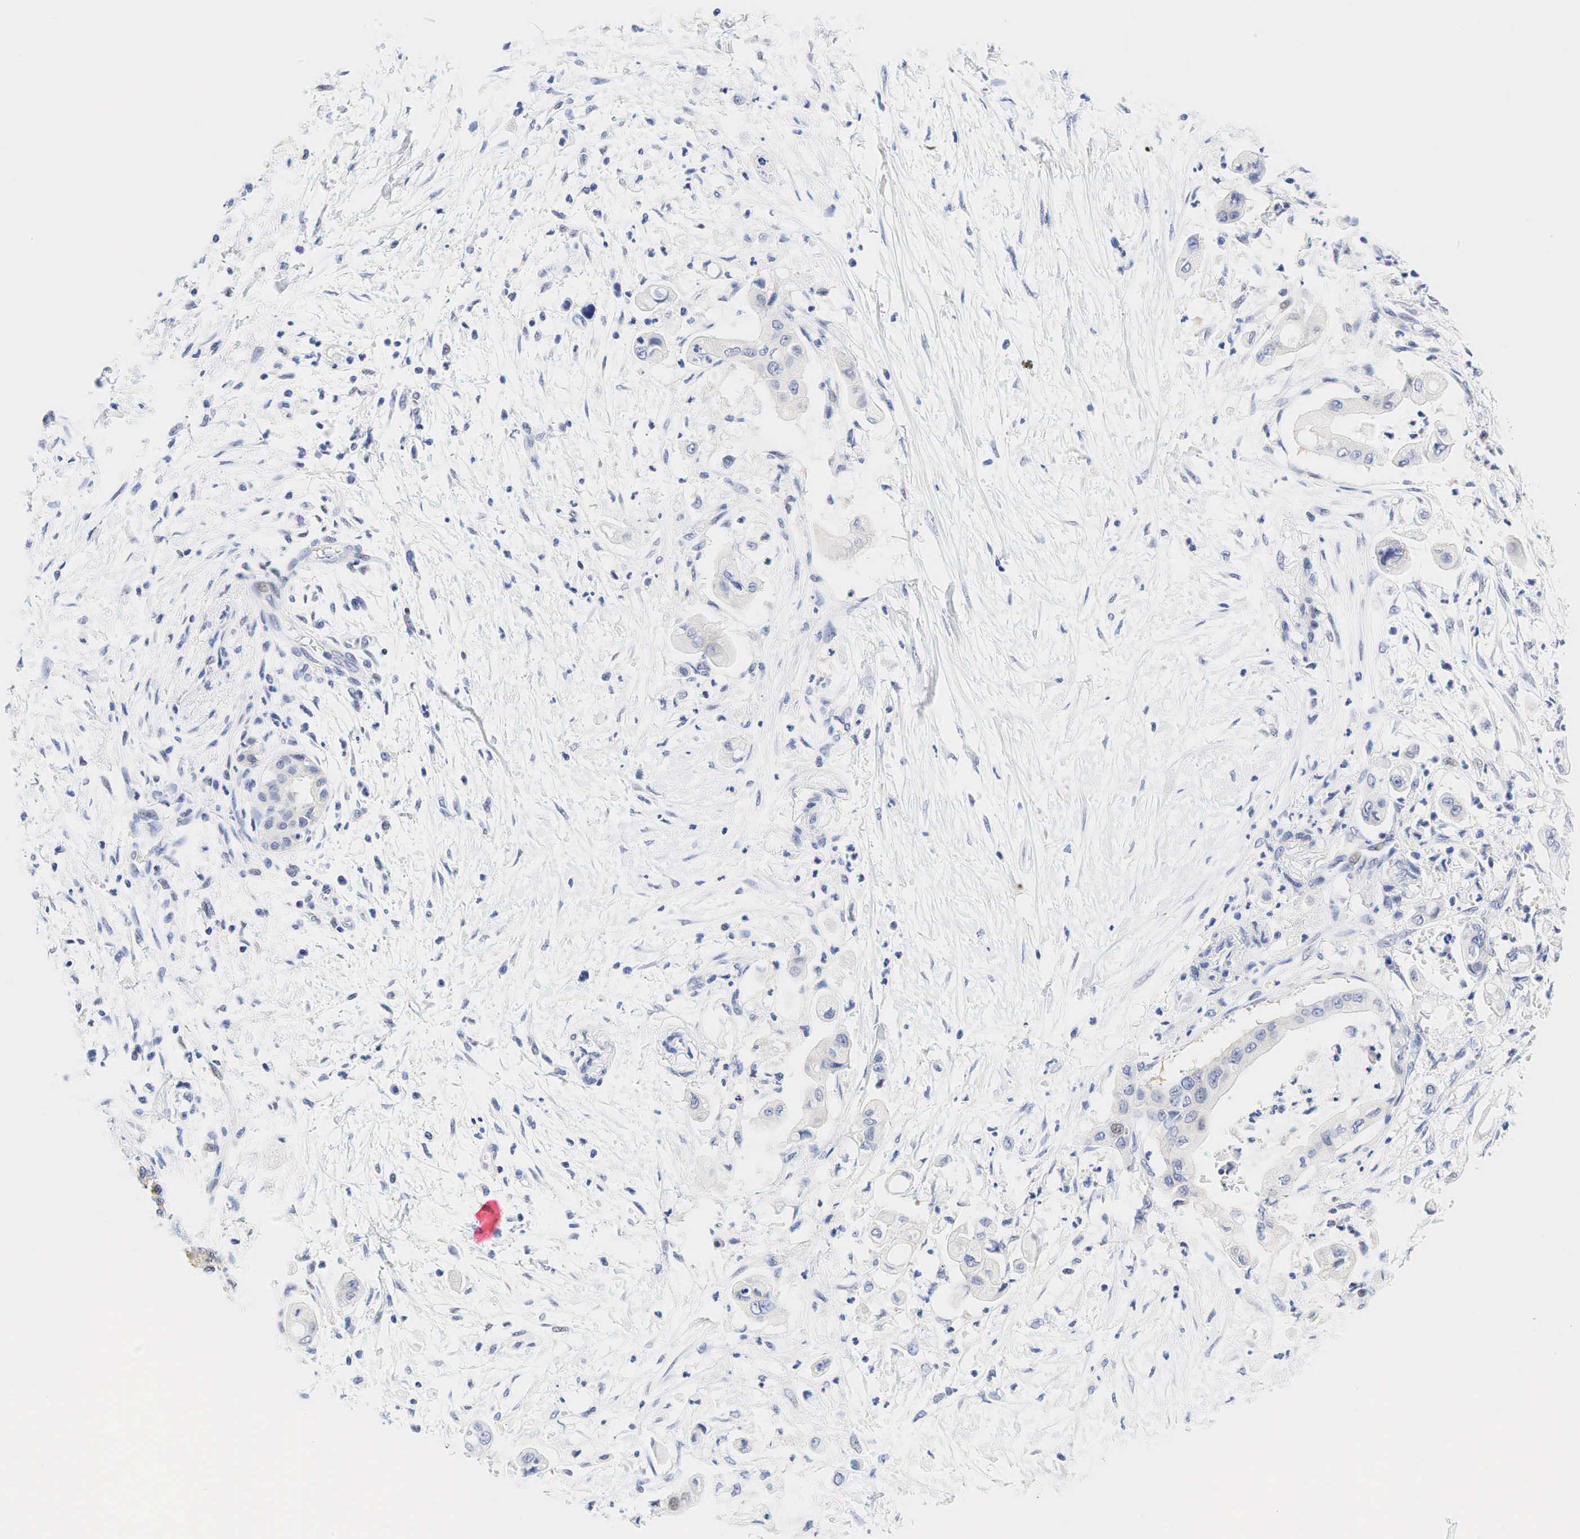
{"staining": {"intensity": "negative", "quantity": "none", "location": "none"}, "tissue": "pancreatic cancer", "cell_type": "Tumor cells", "image_type": "cancer", "snomed": [{"axis": "morphology", "description": "Adenocarcinoma, NOS"}, {"axis": "topography", "description": "Pancreas"}], "caption": "Tumor cells are negative for brown protein staining in adenocarcinoma (pancreatic).", "gene": "AR", "patient": {"sex": "male", "age": 58}}